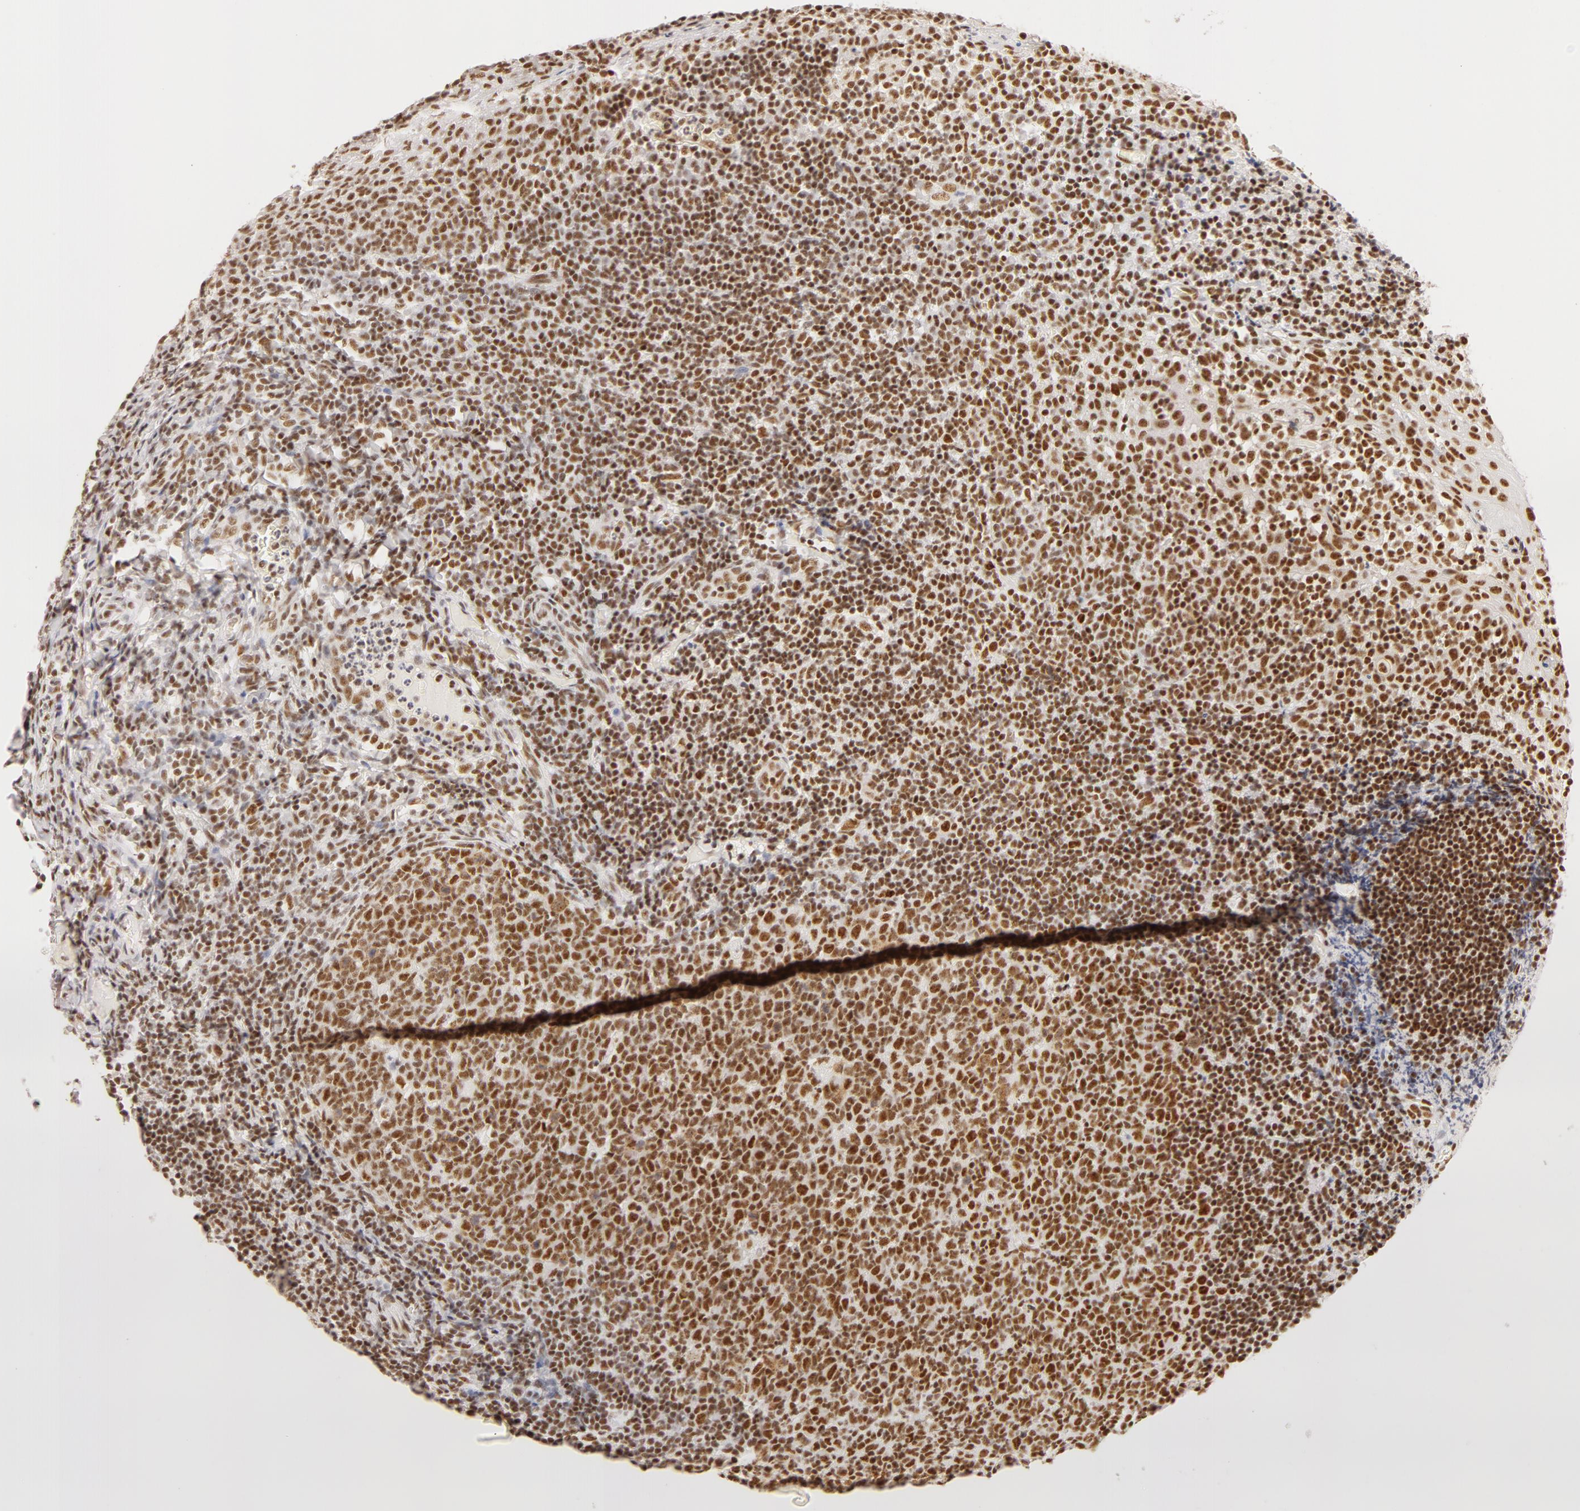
{"staining": {"intensity": "strong", "quantity": ">75%", "location": "nuclear"}, "tissue": "tonsil", "cell_type": "Germinal center cells", "image_type": "normal", "snomed": [{"axis": "morphology", "description": "Normal tissue, NOS"}, {"axis": "topography", "description": "Tonsil"}], "caption": "Benign tonsil displays strong nuclear staining in about >75% of germinal center cells.", "gene": "RBM39", "patient": {"sex": "male", "age": 6}}